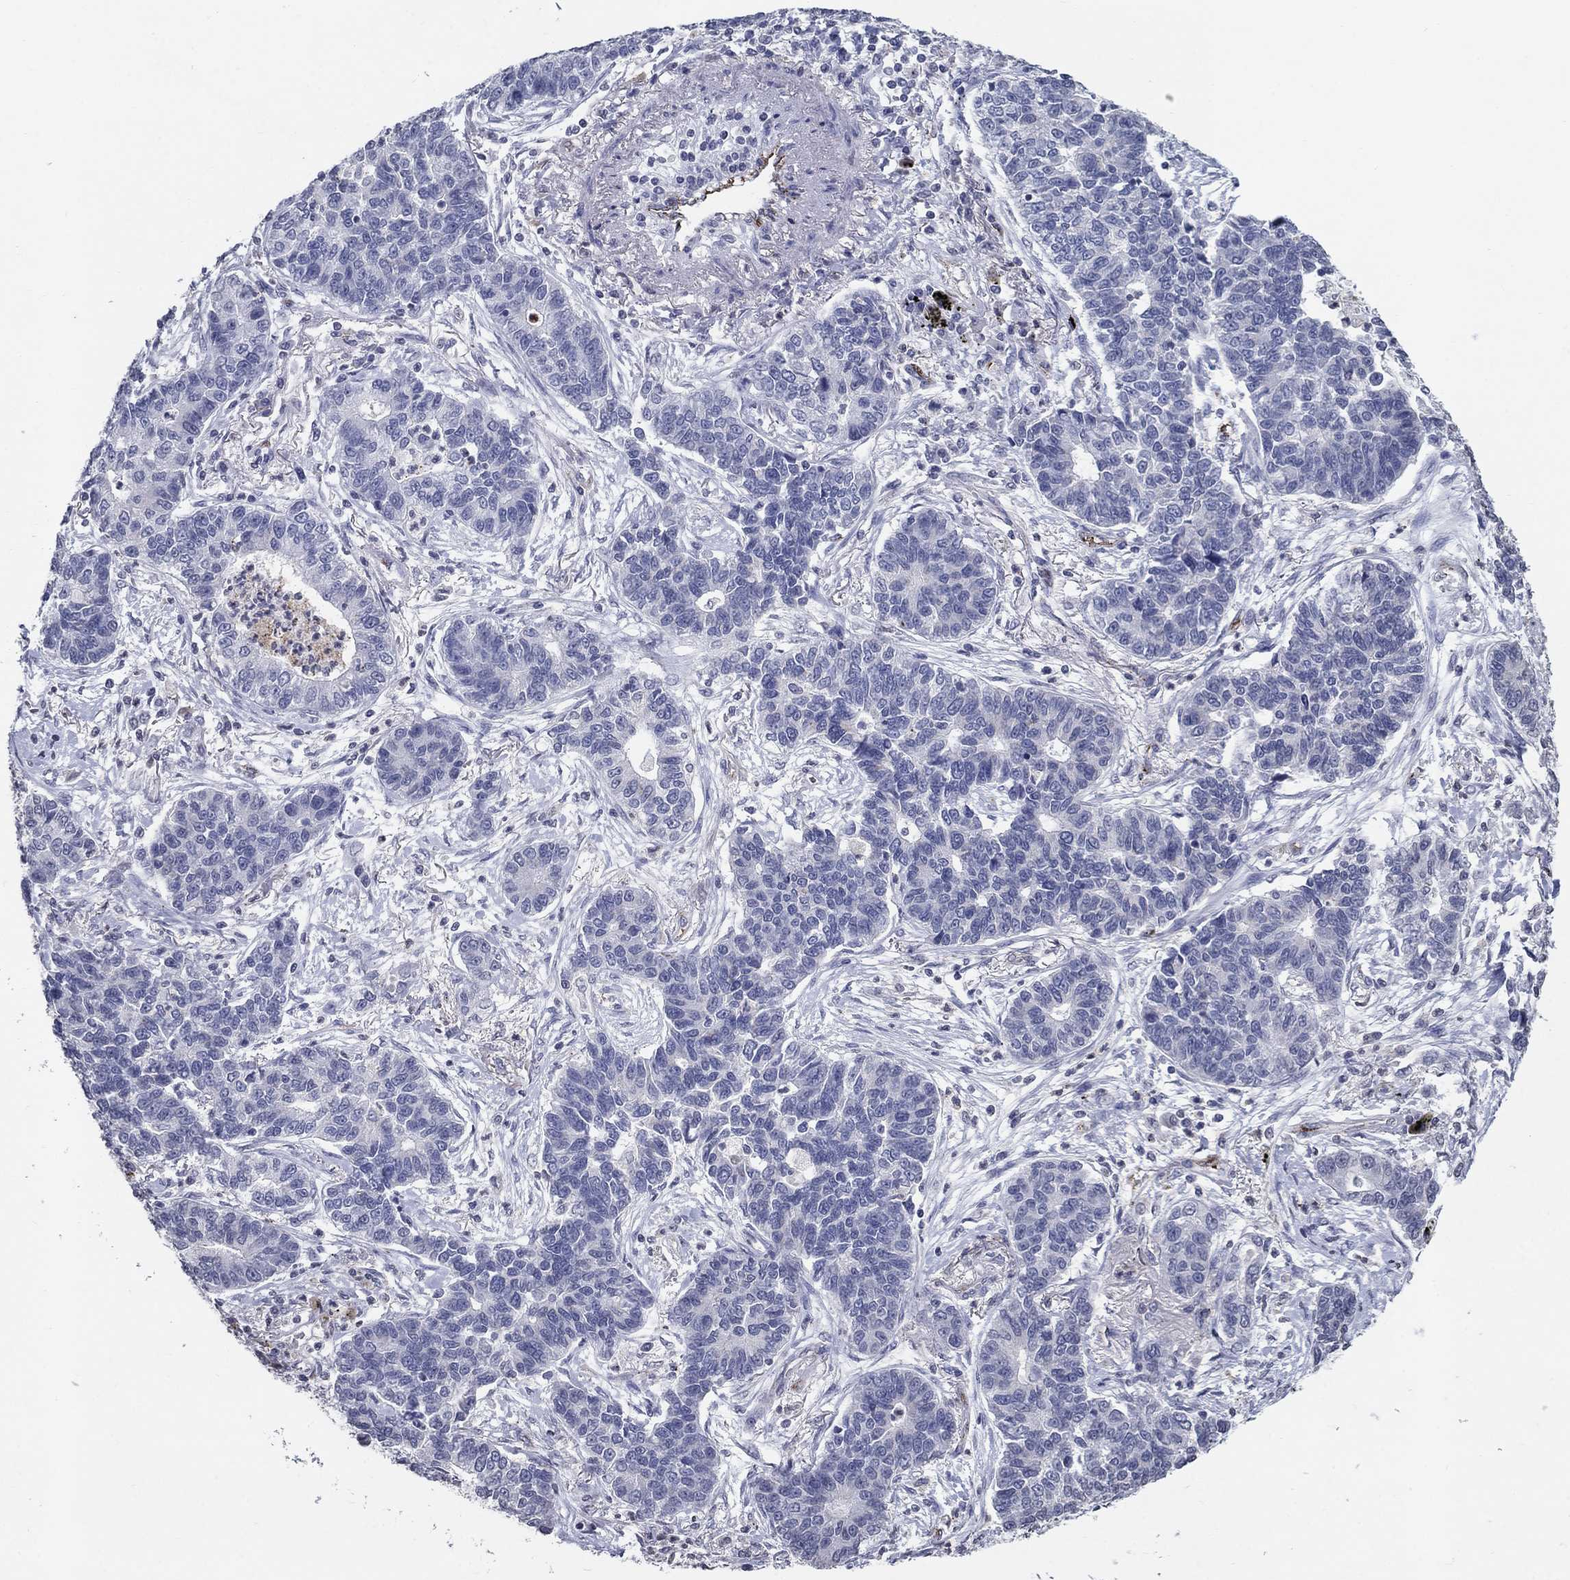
{"staining": {"intensity": "negative", "quantity": "none", "location": "none"}, "tissue": "lung cancer", "cell_type": "Tumor cells", "image_type": "cancer", "snomed": [{"axis": "morphology", "description": "Adenocarcinoma, NOS"}, {"axis": "topography", "description": "Lung"}], "caption": "This is an immunohistochemistry (IHC) histopathology image of lung adenocarcinoma. There is no staining in tumor cells.", "gene": "TINAG", "patient": {"sex": "female", "age": 57}}